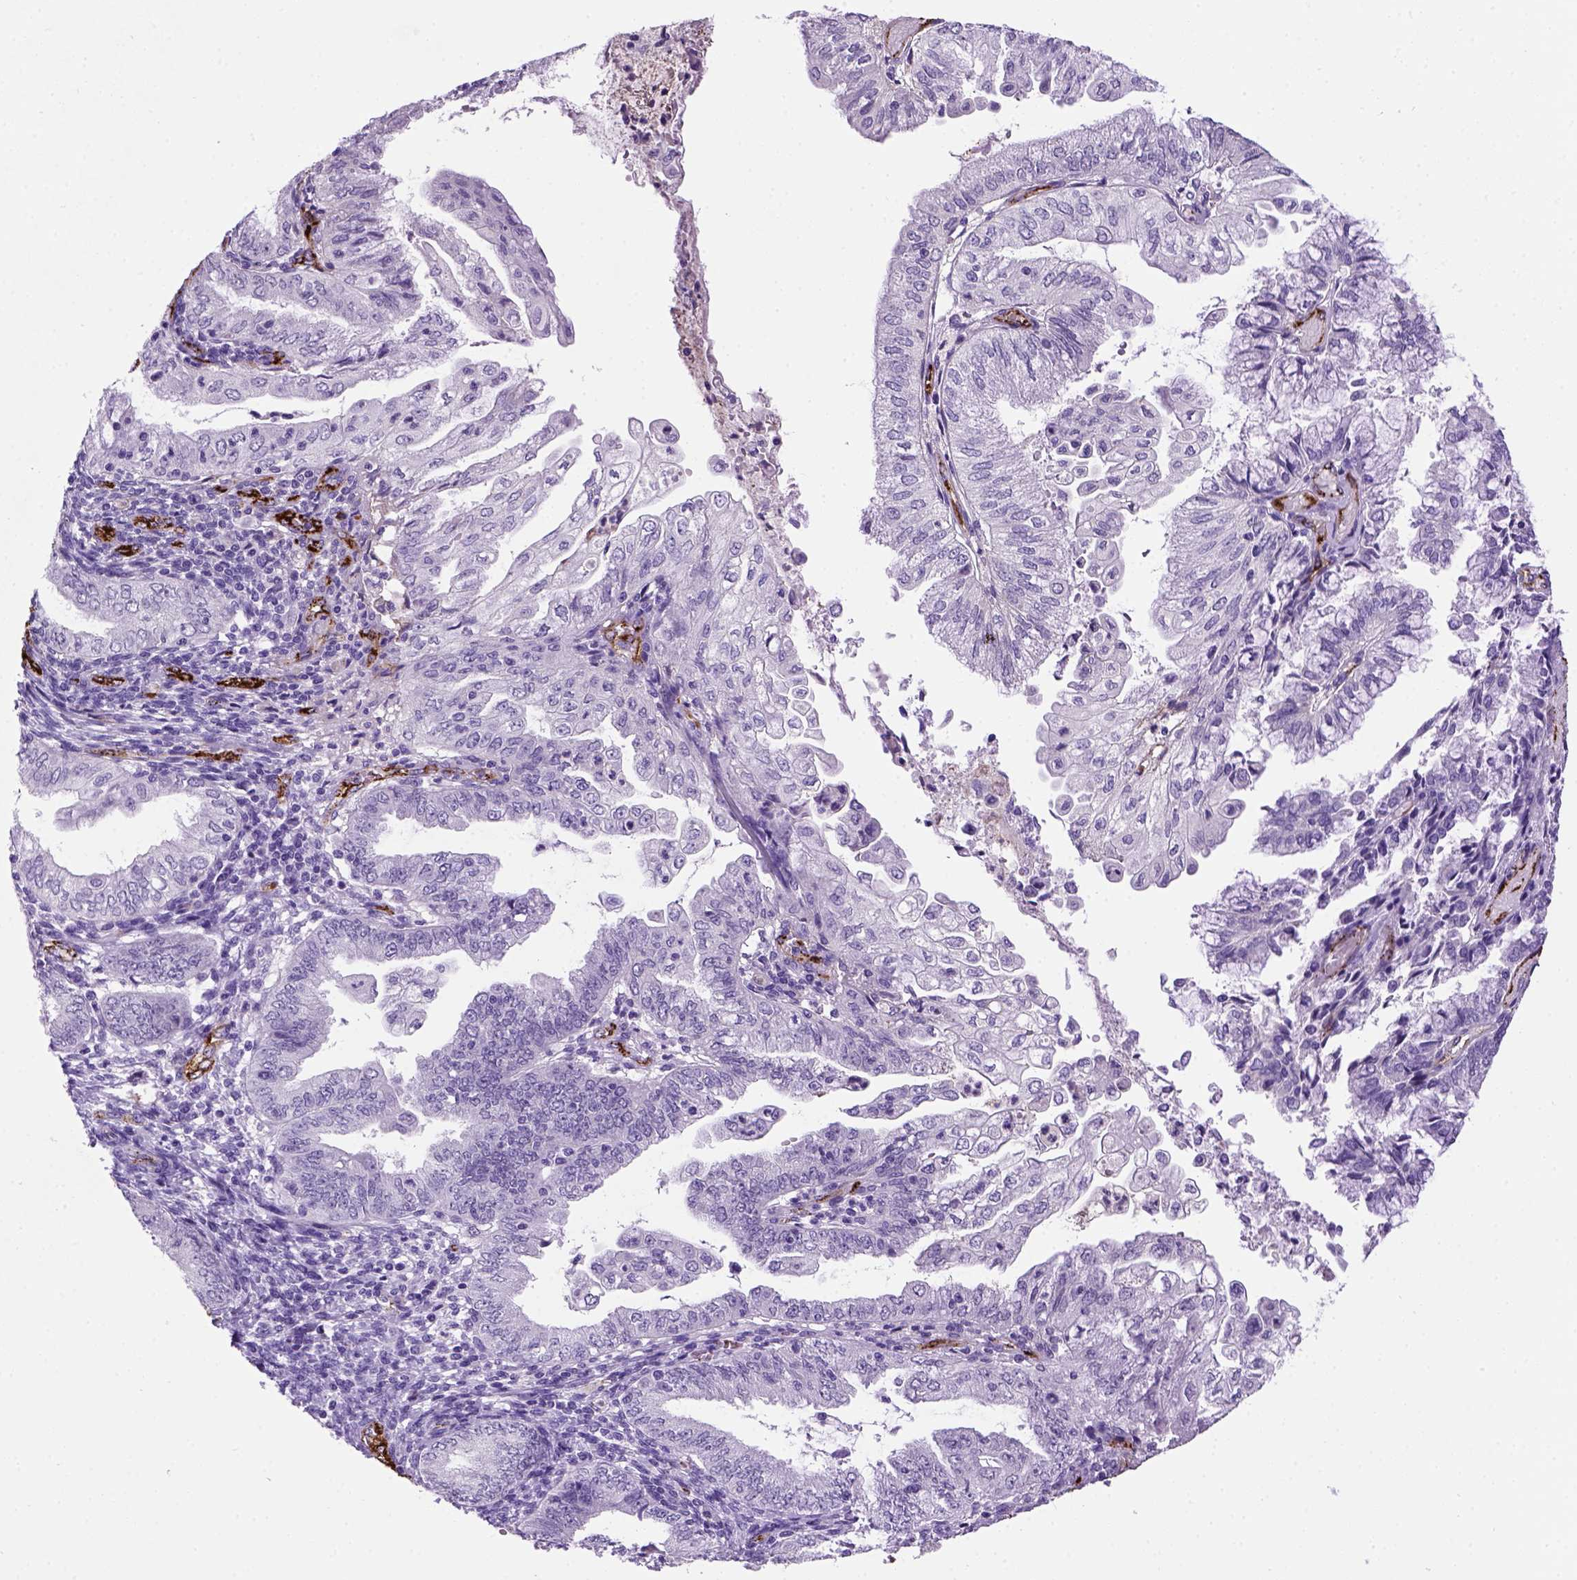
{"staining": {"intensity": "negative", "quantity": "none", "location": "none"}, "tissue": "endometrial cancer", "cell_type": "Tumor cells", "image_type": "cancer", "snomed": [{"axis": "morphology", "description": "Adenocarcinoma, NOS"}, {"axis": "topography", "description": "Endometrium"}], "caption": "Immunohistochemical staining of adenocarcinoma (endometrial) shows no significant positivity in tumor cells.", "gene": "VWF", "patient": {"sex": "female", "age": 55}}